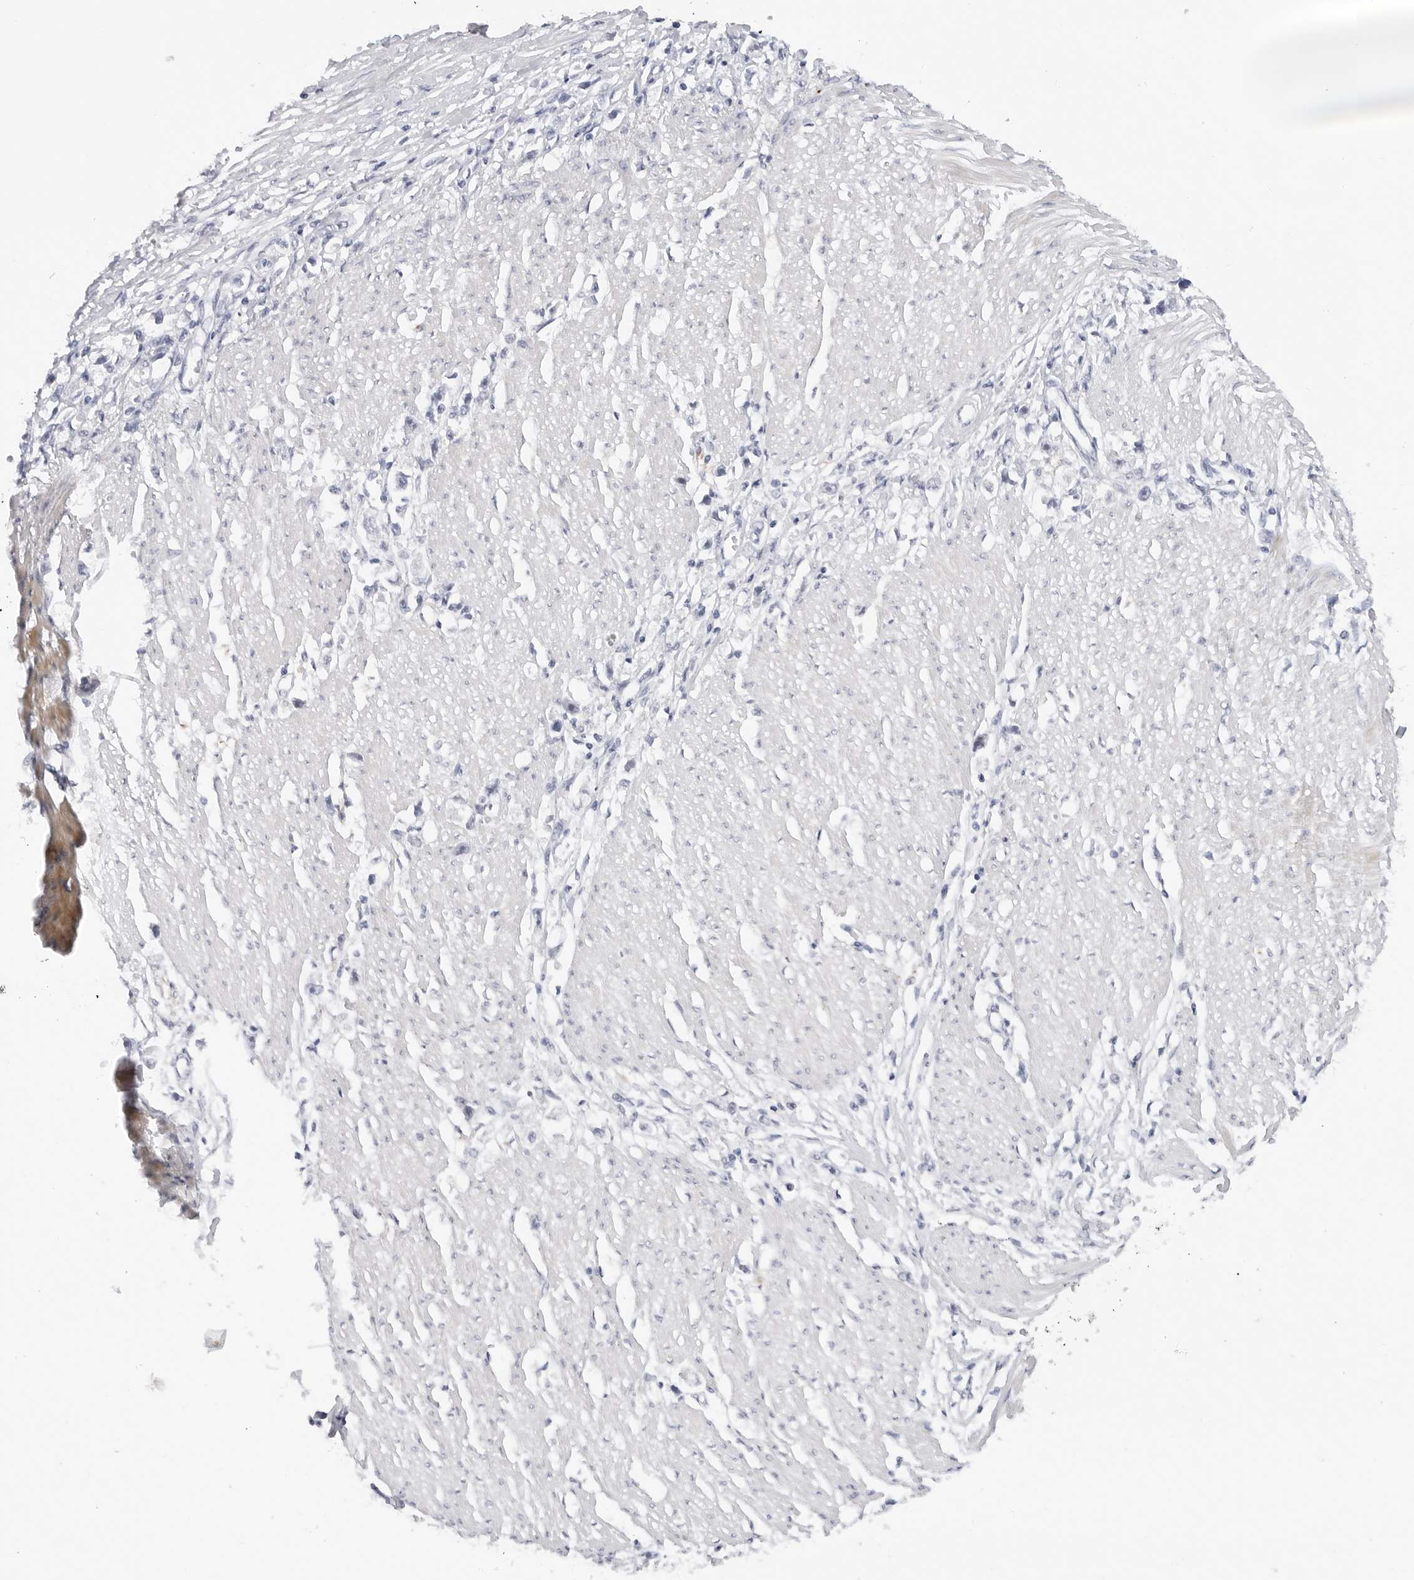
{"staining": {"intensity": "negative", "quantity": "none", "location": "none"}, "tissue": "stomach cancer", "cell_type": "Tumor cells", "image_type": "cancer", "snomed": [{"axis": "morphology", "description": "Adenocarcinoma, NOS"}, {"axis": "topography", "description": "Stomach"}], "caption": "DAB (3,3'-diaminobenzidine) immunohistochemical staining of human stomach cancer (adenocarcinoma) shows no significant staining in tumor cells. The staining was performed using DAB to visualize the protein expression in brown, while the nuclei were stained in blue with hematoxylin (Magnification: 20x).", "gene": "MAP2K5", "patient": {"sex": "female", "age": 59}}